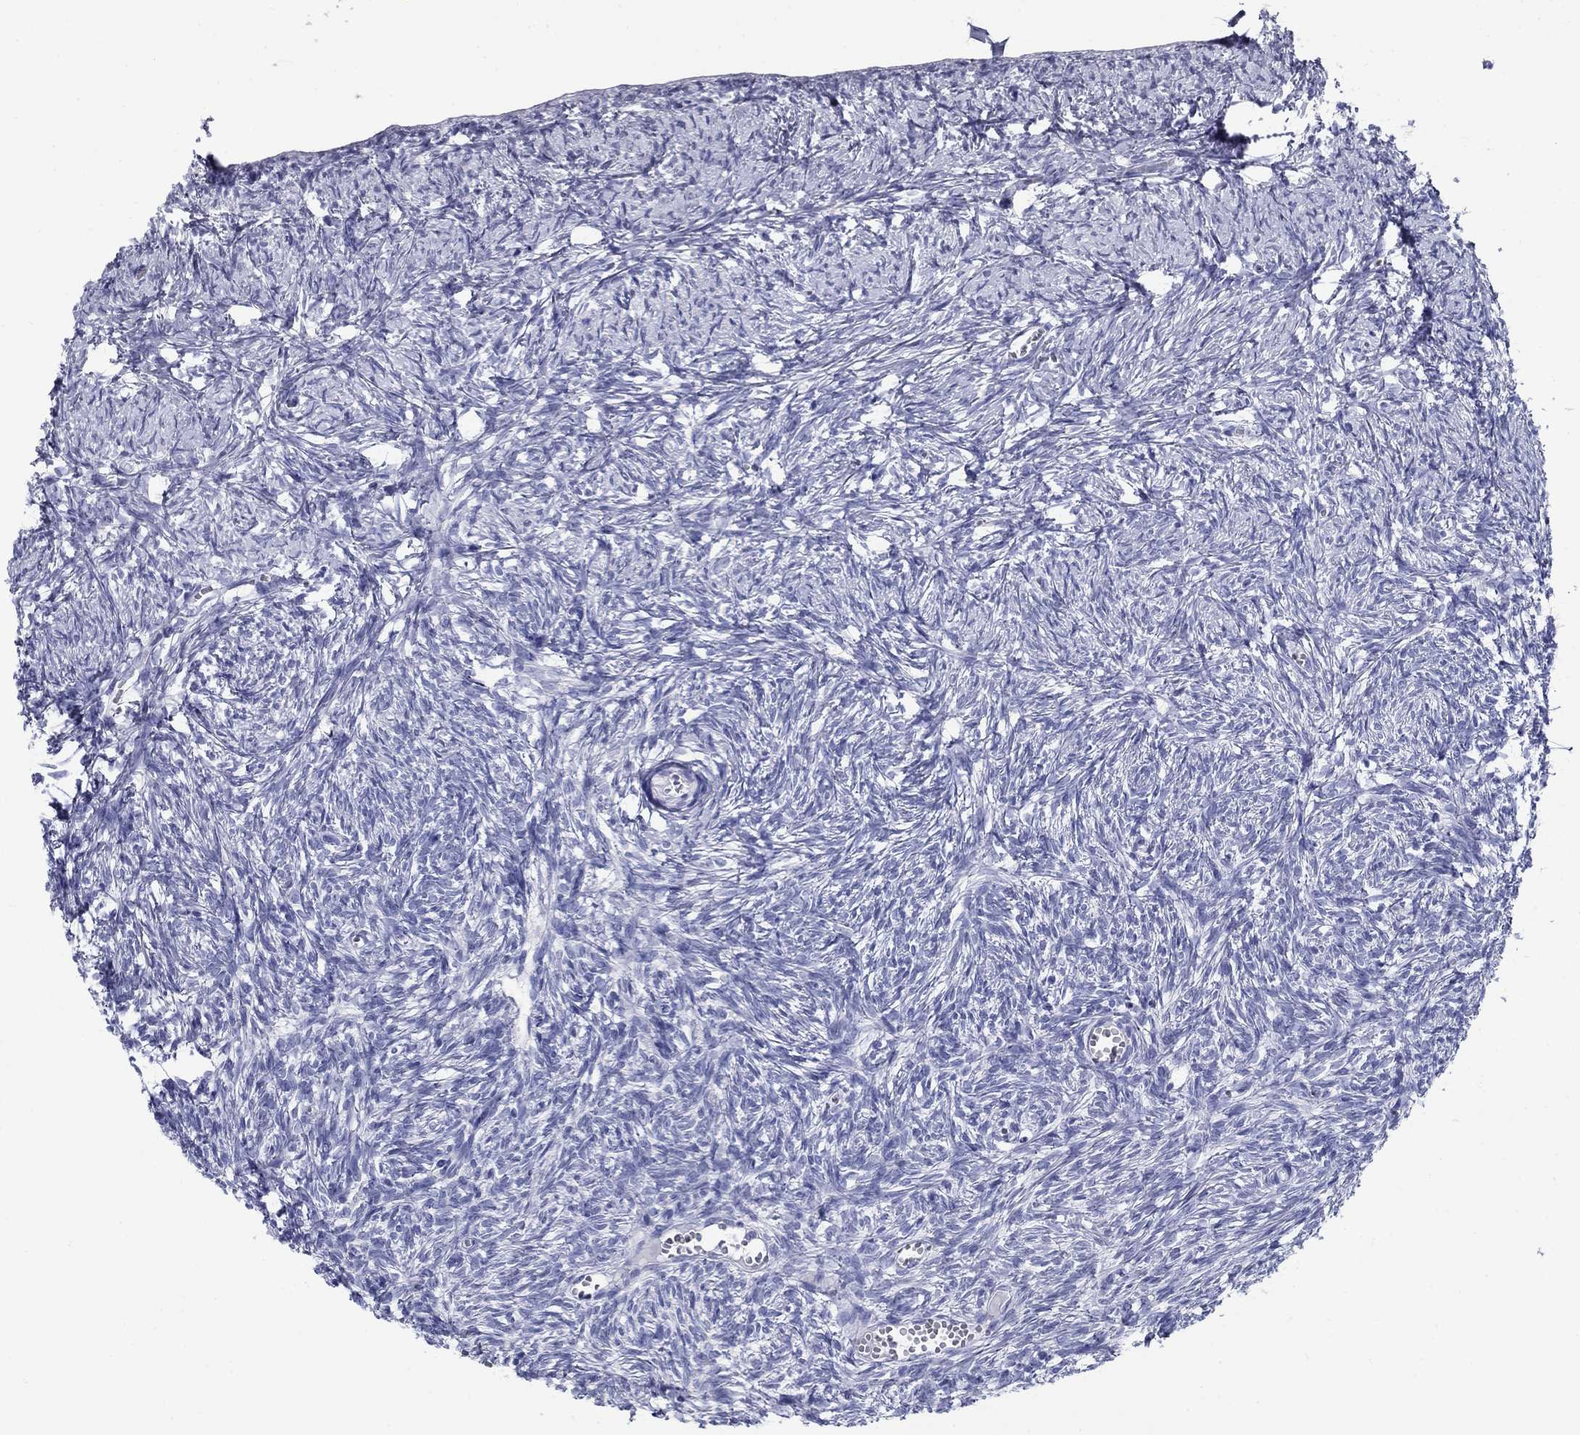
{"staining": {"intensity": "strong", "quantity": ">75%", "location": "cytoplasmic/membranous"}, "tissue": "ovary", "cell_type": "Follicle cells", "image_type": "normal", "snomed": [{"axis": "morphology", "description": "Normal tissue, NOS"}, {"axis": "topography", "description": "Ovary"}], "caption": "Unremarkable ovary was stained to show a protein in brown. There is high levels of strong cytoplasmic/membranous expression in approximately >75% of follicle cells. The staining was performed using DAB to visualize the protein expression in brown, while the nuclei were stained in blue with hematoxylin (Magnification: 20x).", "gene": "UPB1", "patient": {"sex": "female", "age": 43}}